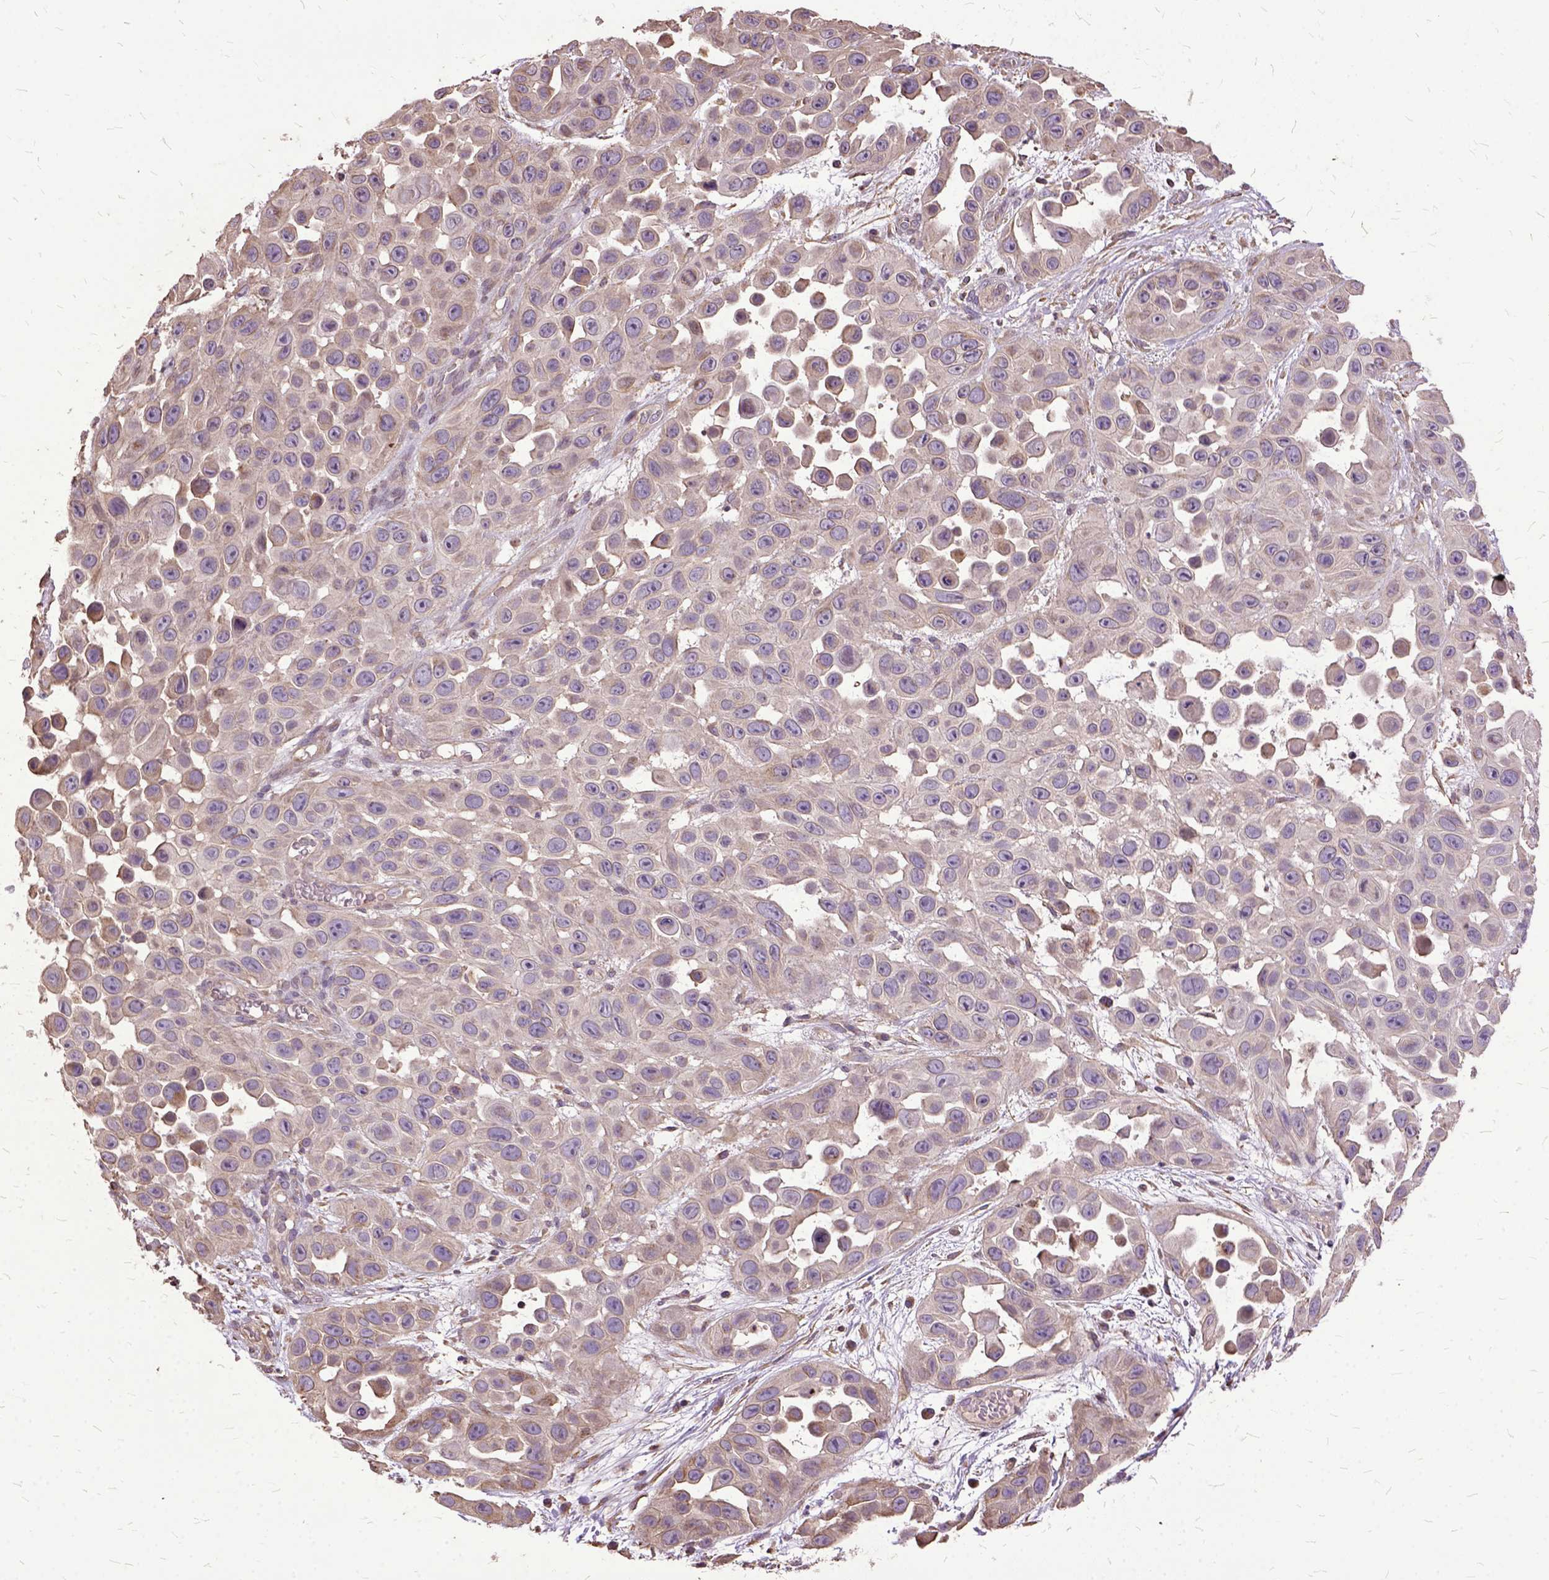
{"staining": {"intensity": "negative", "quantity": "none", "location": "none"}, "tissue": "skin cancer", "cell_type": "Tumor cells", "image_type": "cancer", "snomed": [{"axis": "morphology", "description": "Squamous cell carcinoma, NOS"}, {"axis": "topography", "description": "Skin"}], "caption": "An immunohistochemistry (IHC) image of squamous cell carcinoma (skin) is shown. There is no staining in tumor cells of squamous cell carcinoma (skin).", "gene": "AREG", "patient": {"sex": "male", "age": 81}}